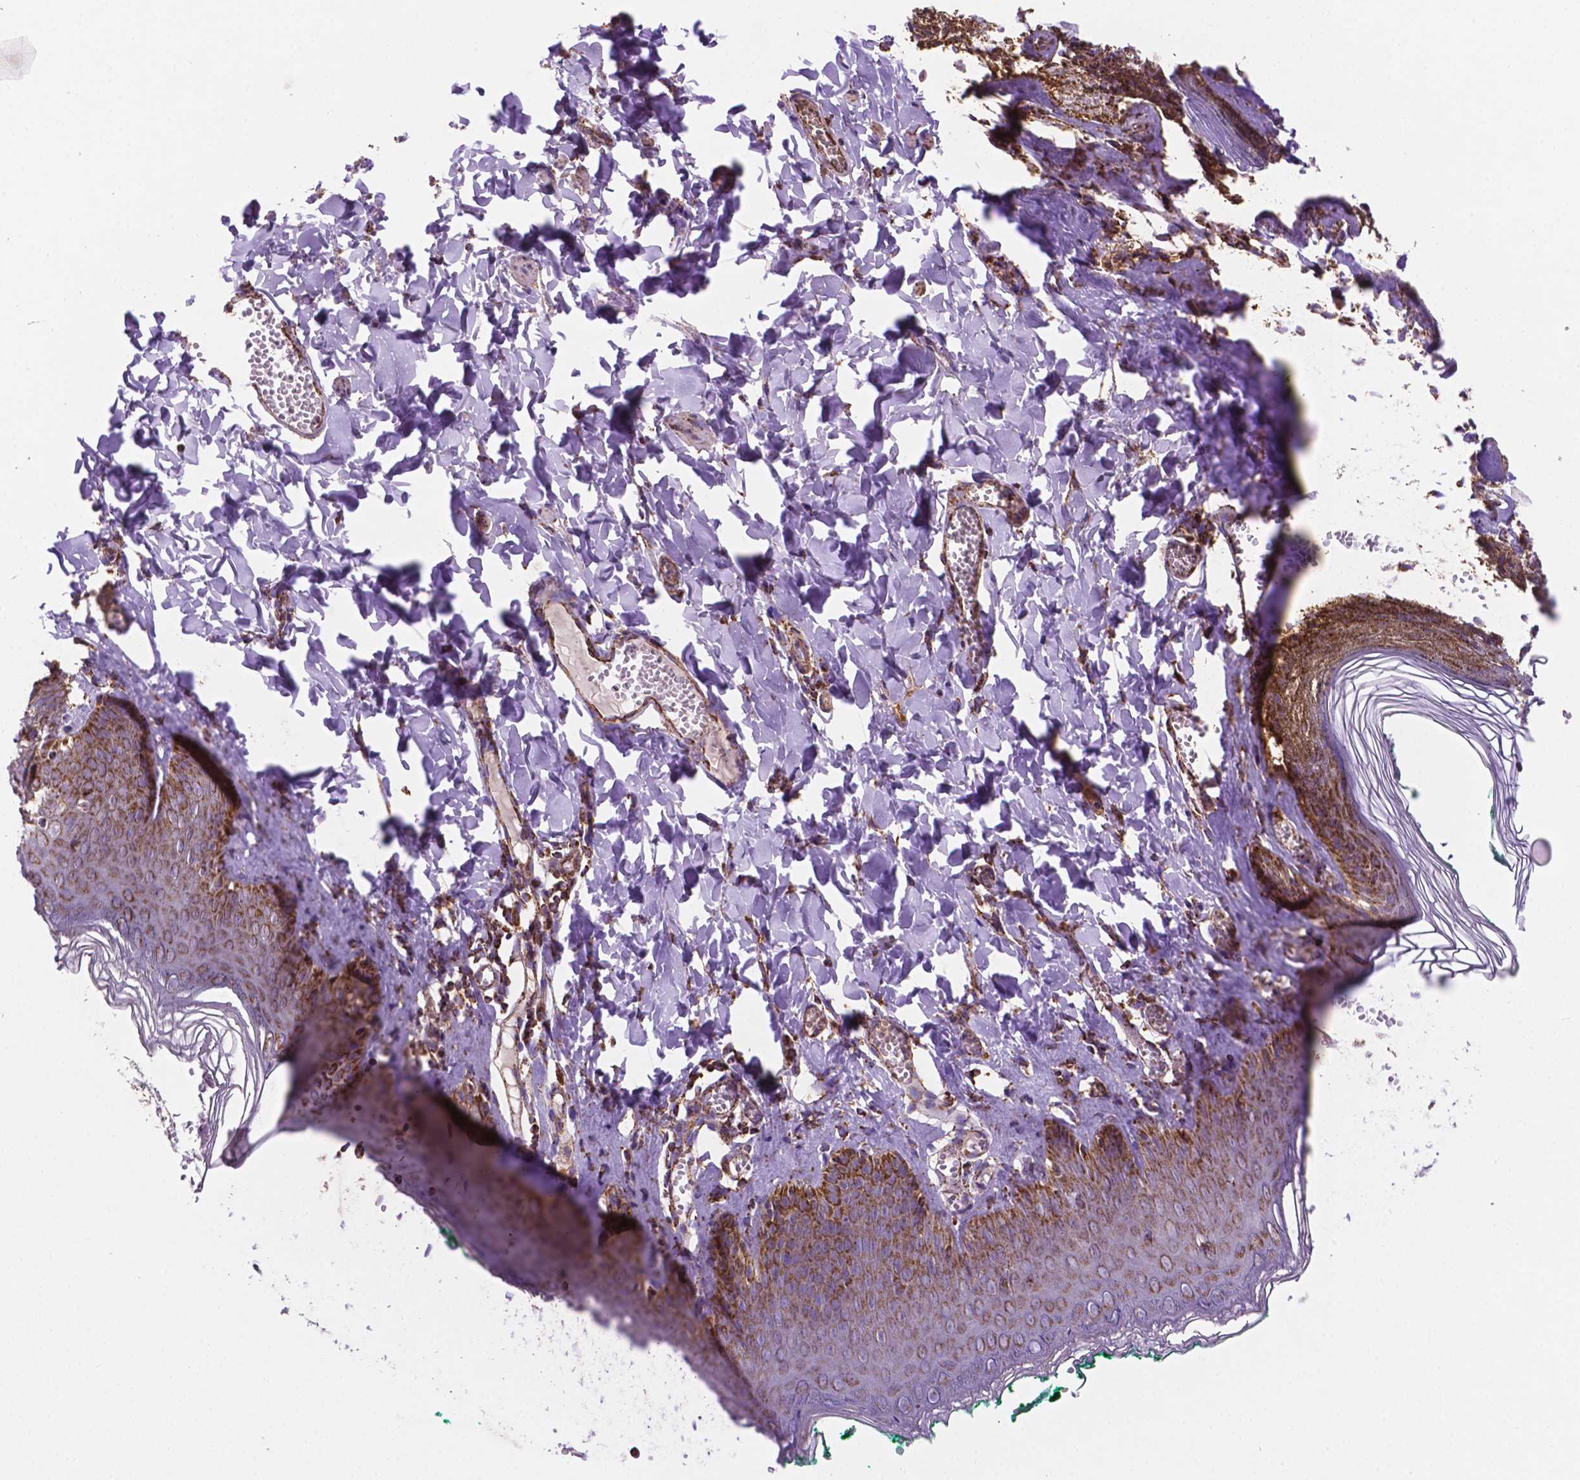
{"staining": {"intensity": "strong", "quantity": "25%-75%", "location": "cytoplasmic/membranous"}, "tissue": "skin", "cell_type": "Epidermal cells", "image_type": "normal", "snomed": [{"axis": "morphology", "description": "Normal tissue, NOS"}, {"axis": "topography", "description": "Vulva"}, {"axis": "topography", "description": "Peripheral nerve tissue"}], "caption": "Immunohistochemistry (DAB (3,3'-diaminobenzidine)) staining of normal human skin exhibits strong cytoplasmic/membranous protein staining in about 25%-75% of epidermal cells. The staining was performed using DAB to visualize the protein expression in brown, while the nuclei were stained in blue with hematoxylin (Magnification: 20x).", "gene": "HSPD1", "patient": {"sex": "female", "age": 66}}